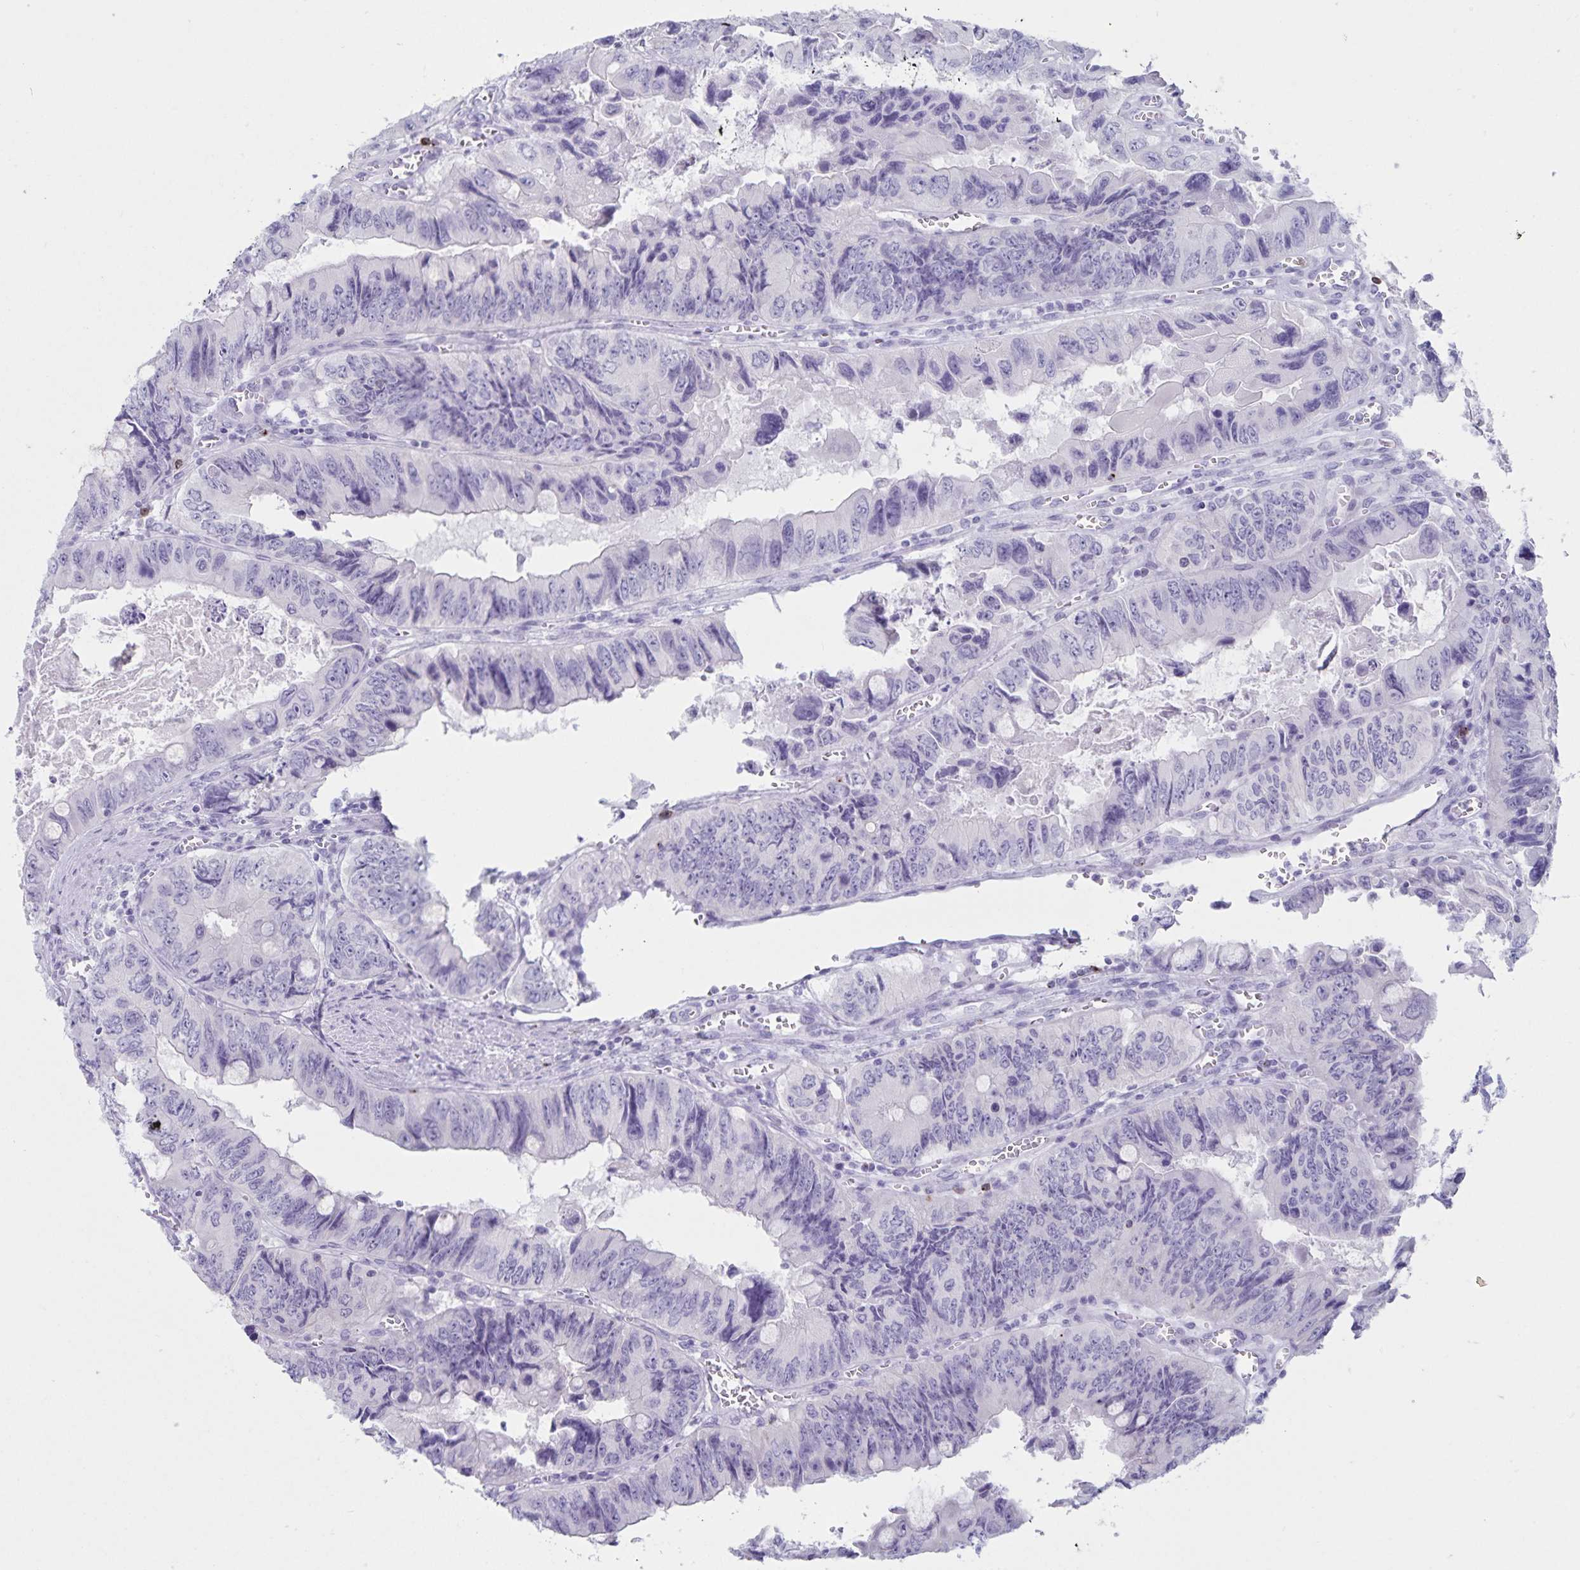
{"staining": {"intensity": "negative", "quantity": "none", "location": "none"}, "tissue": "colorectal cancer", "cell_type": "Tumor cells", "image_type": "cancer", "snomed": [{"axis": "morphology", "description": "Adenocarcinoma, NOS"}, {"axis": "topography", "description": "Colon"}], "caption": "The histopathology image demonstrates no significant expression in tumor cells of adenocarcinoma (colorectal). The staining was performed using DAB to visualize the protein expression in brown, while the nuclei were stained in blue with hematoxylin (Magnification: 20x).", "gene": "GNLY", "patient": {"sex": "female", "age": 84}}